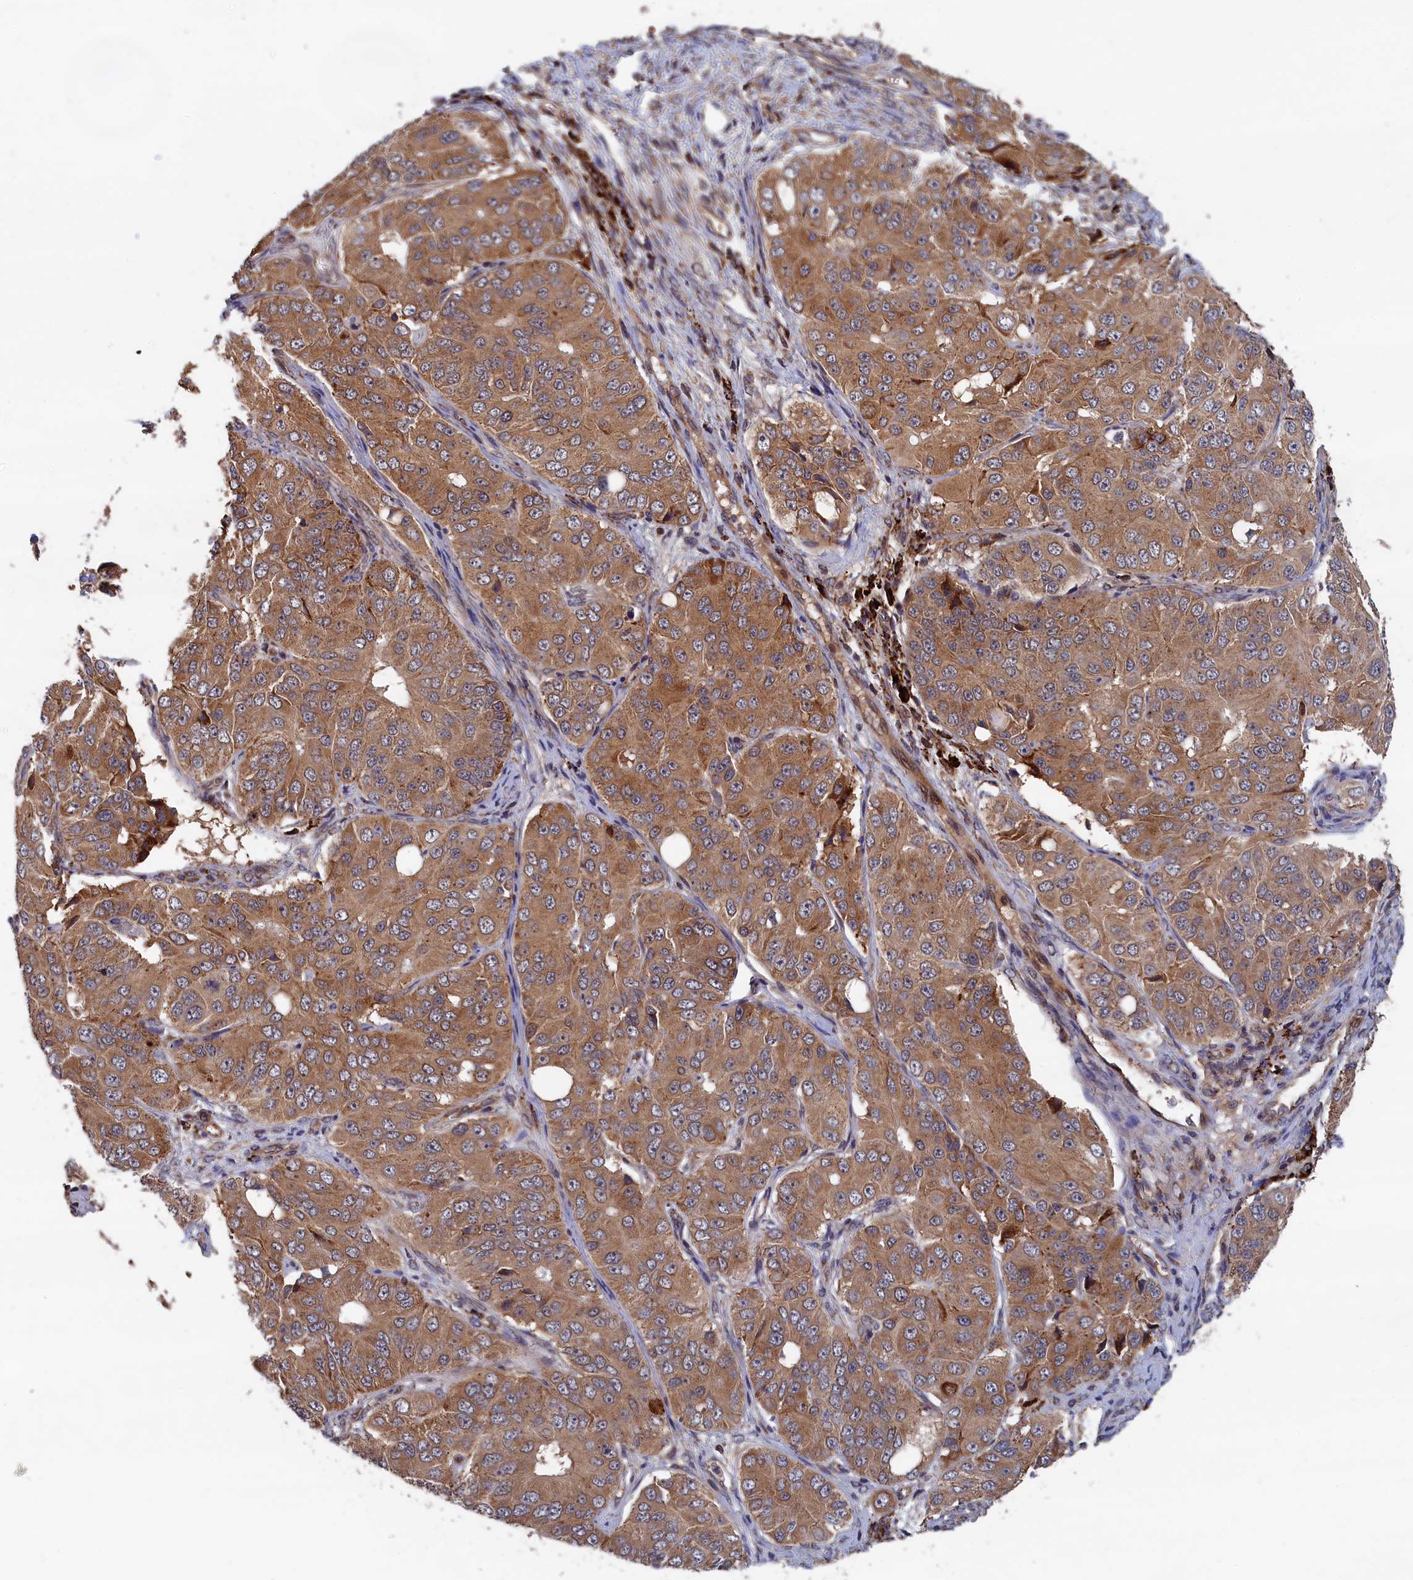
{"staining": {"intensity": "moderate", "quantity": ">75%", "location": "cytoplasmic/membranous"}, "tissue": "ovarian cancer", "cell_type": "Tumor cells", "image_type": "cancer", "snomed": [{"axis": "morphology", "description": "Carcinoma, endometroid"}, {"axis": "topography", "description": "Ovary"}], "caption": "The histopathology image reveals a brown stain indicating the presence of a protein in the cytoplasmic/membranous of tumor cells in endometroid carcinoma (ovarian).", "gene": "TRAPPC2L", "patient": {"sex": "female", "age": 51}}